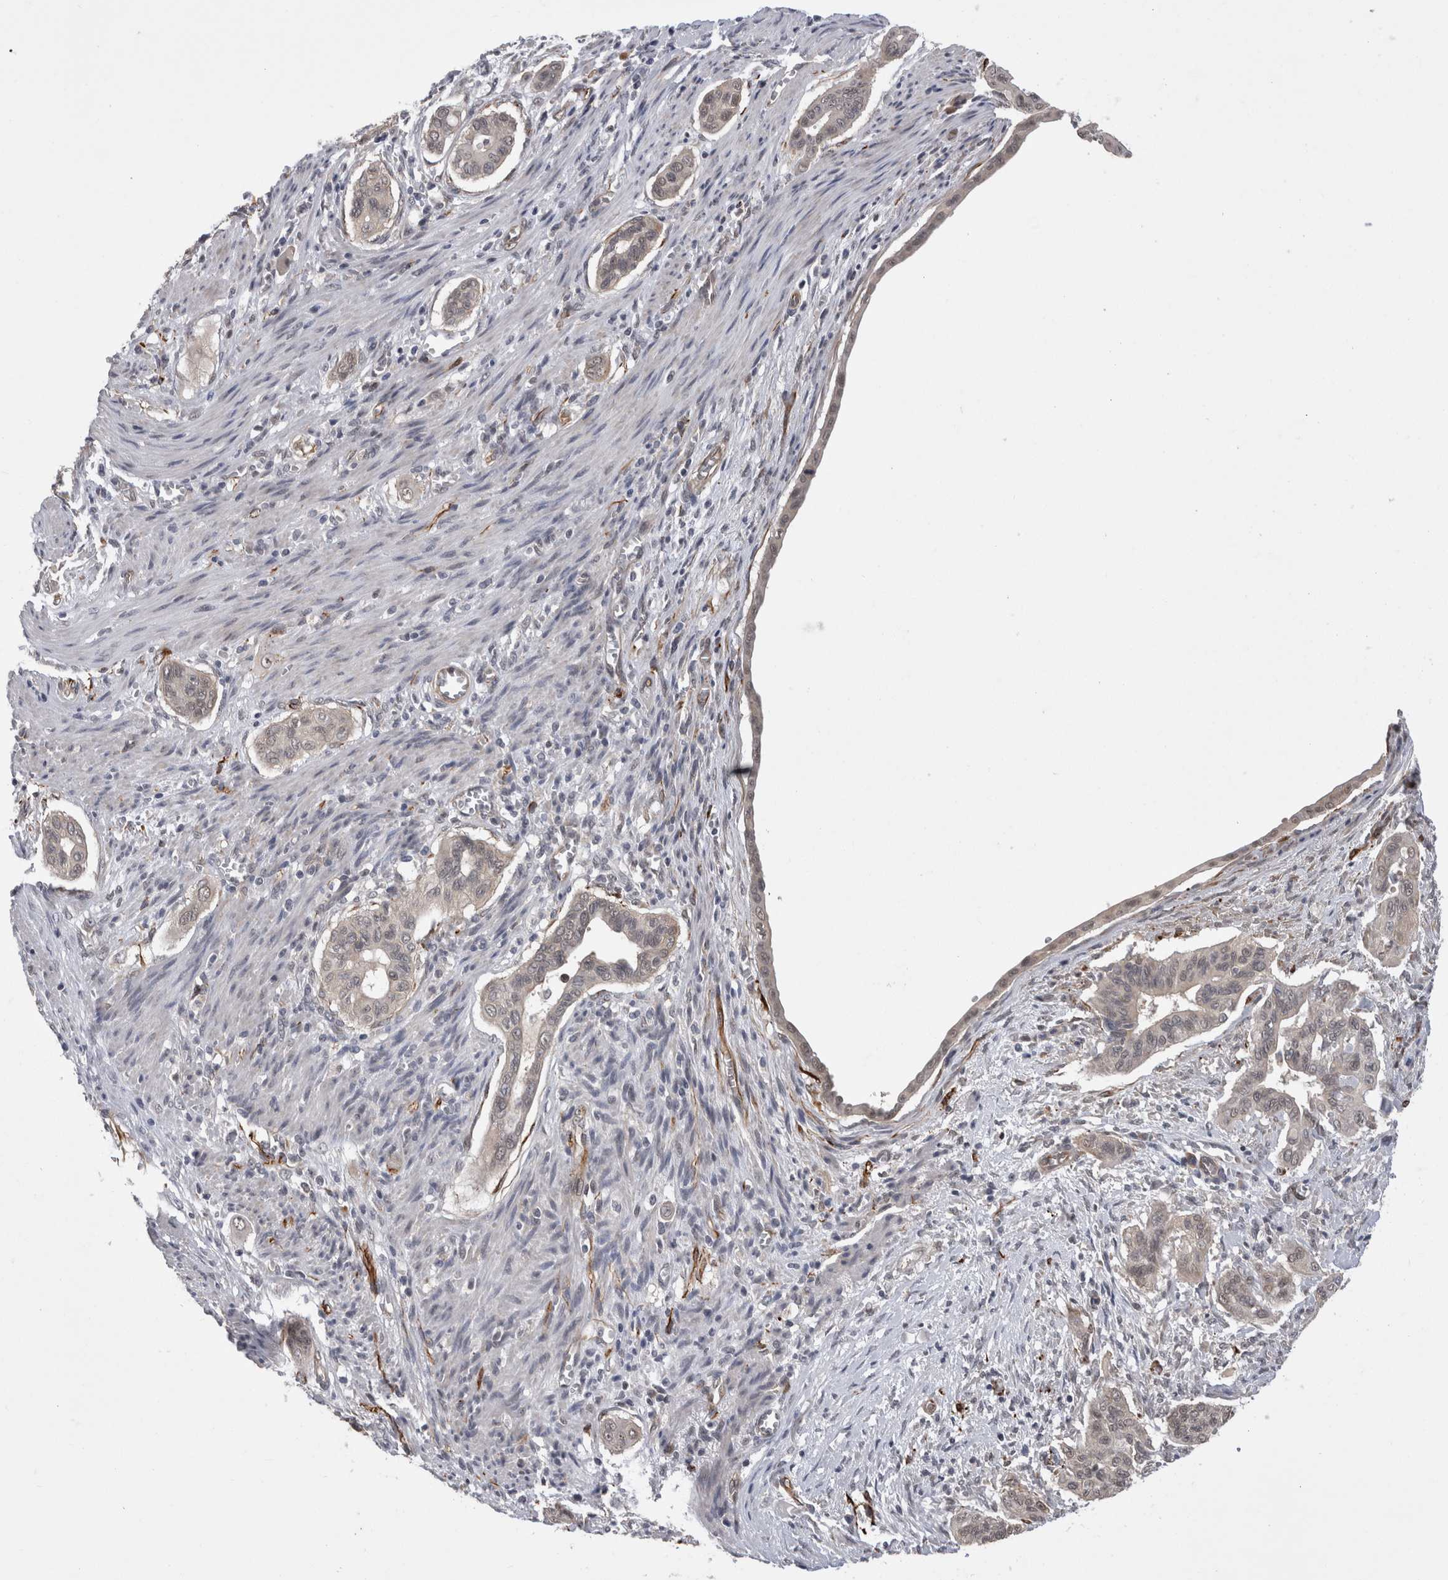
{"staining": {"intensity": "negative", "quantity": "none", "location": "none"}, "tissue": "pancreatic cancer", "cell_type": "Tumor cells", "image_type": "cancer", "snomed": [{"axis": "morphology", "description": "Adenocarcinoma, NOS"}, {"axis": "topography", "description": "Pancreas"}], "caption": "High power microscopy micrograph of an immunohistochemistry (IHC) micrograph of adenocarcinoma (pancreatic), revealing no significant positivity in tumor cells. Nuclei are stained in blue.", "gene": "FAM83H", "patient": {"sex": "male", "age": 77}}